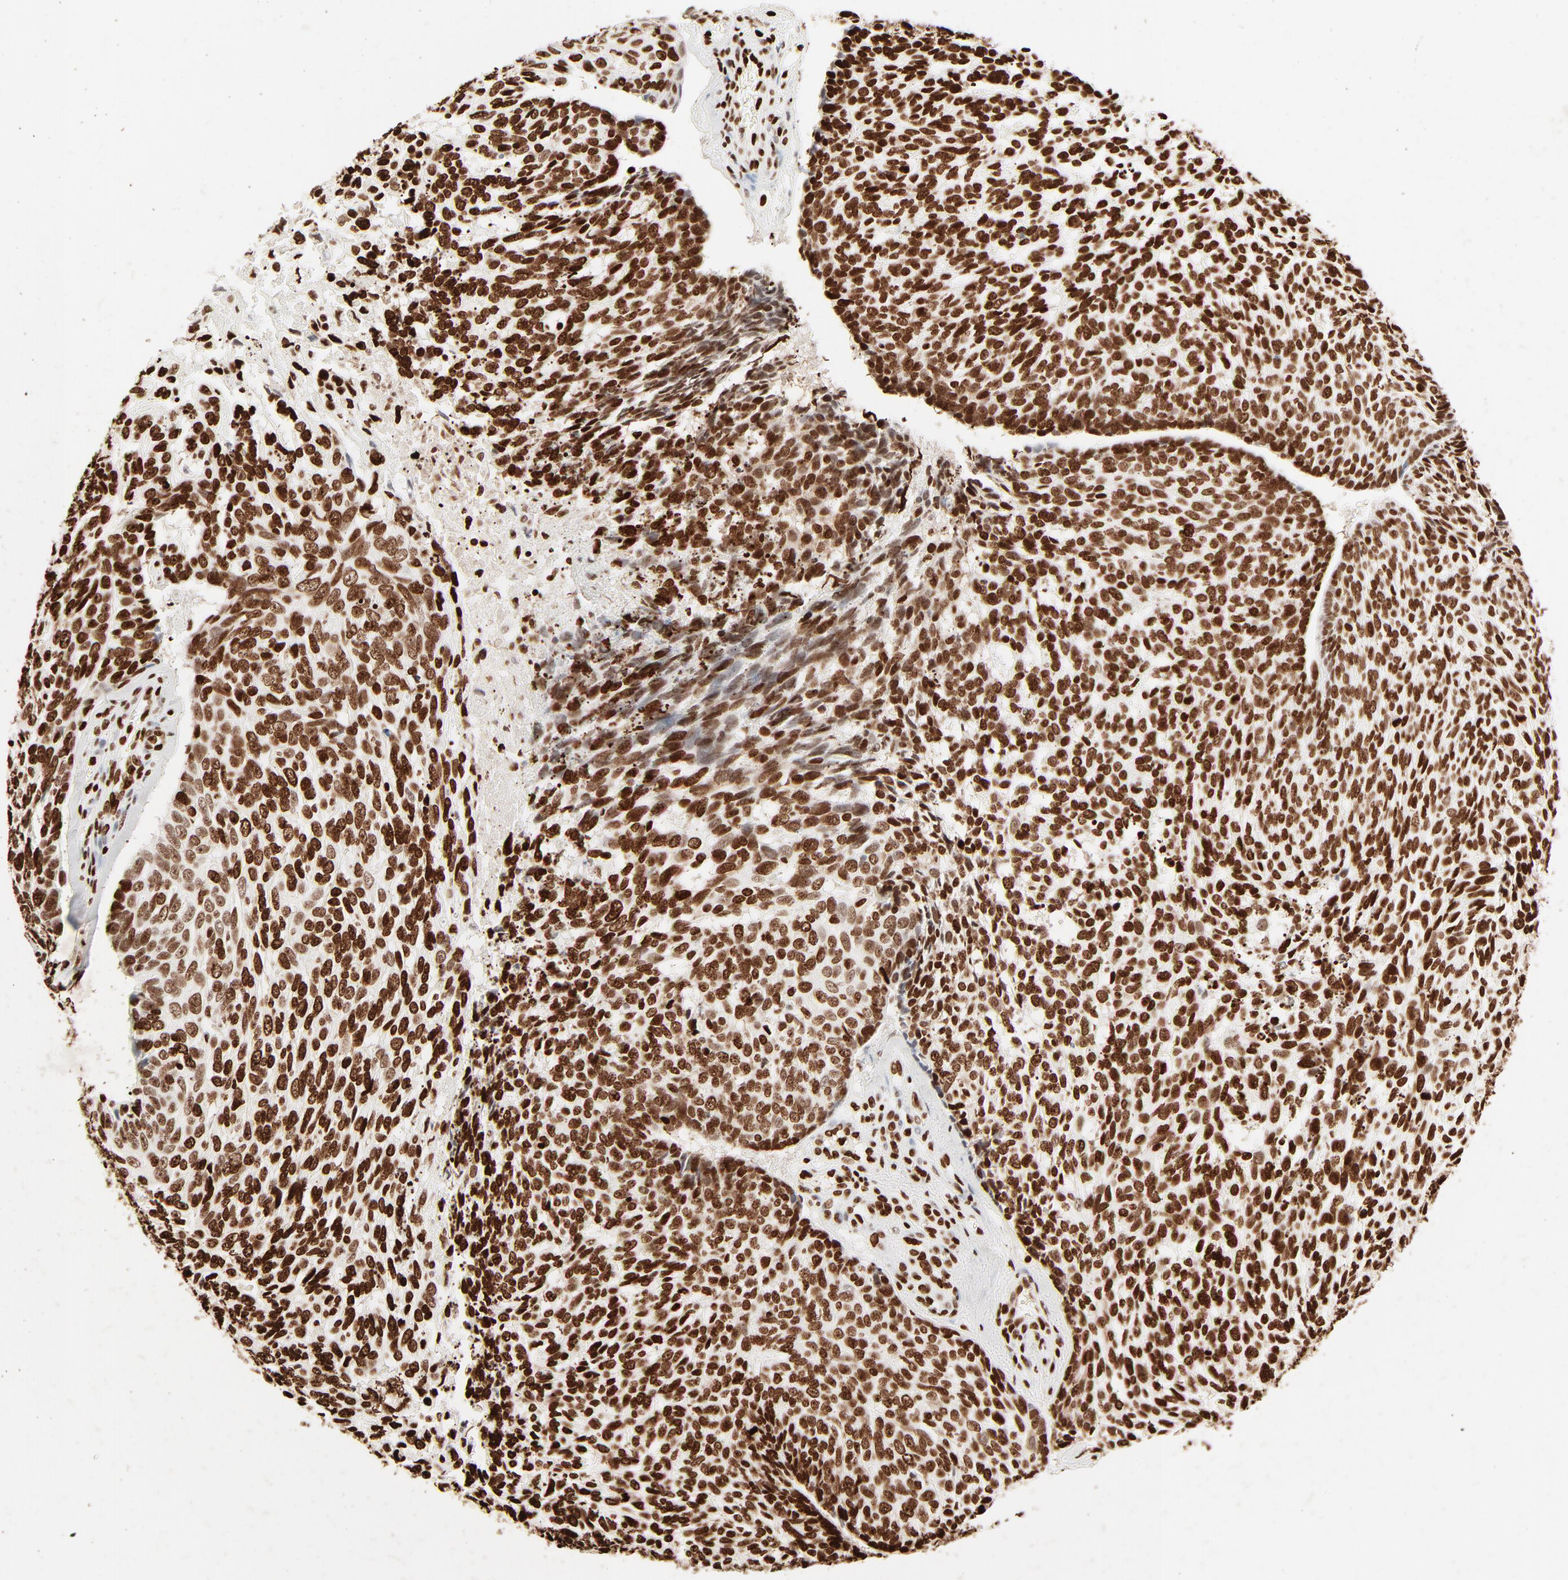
{"staining": {"intensity": "strong", "quantity": ">75%", "location": "nuclear"}, "tissue": "skin cancer", "cell_type": "Tumor cells", "image_type": "cancer", "snomed": [{"axis": "morphology", "description": "Basal cell carcinoma"}, {"axis": "topography", "description": "Skin"}], "caption": "Brown immunohistochemical staining in basal cell carcinoma (skin) shows strong nuclear expression in about >75% of tumor cells. (DAB = brown stain, brightfield microscopy at high magnification).", "gene": "HMGB2", "patient": {"sex": "male", "age": 72}}